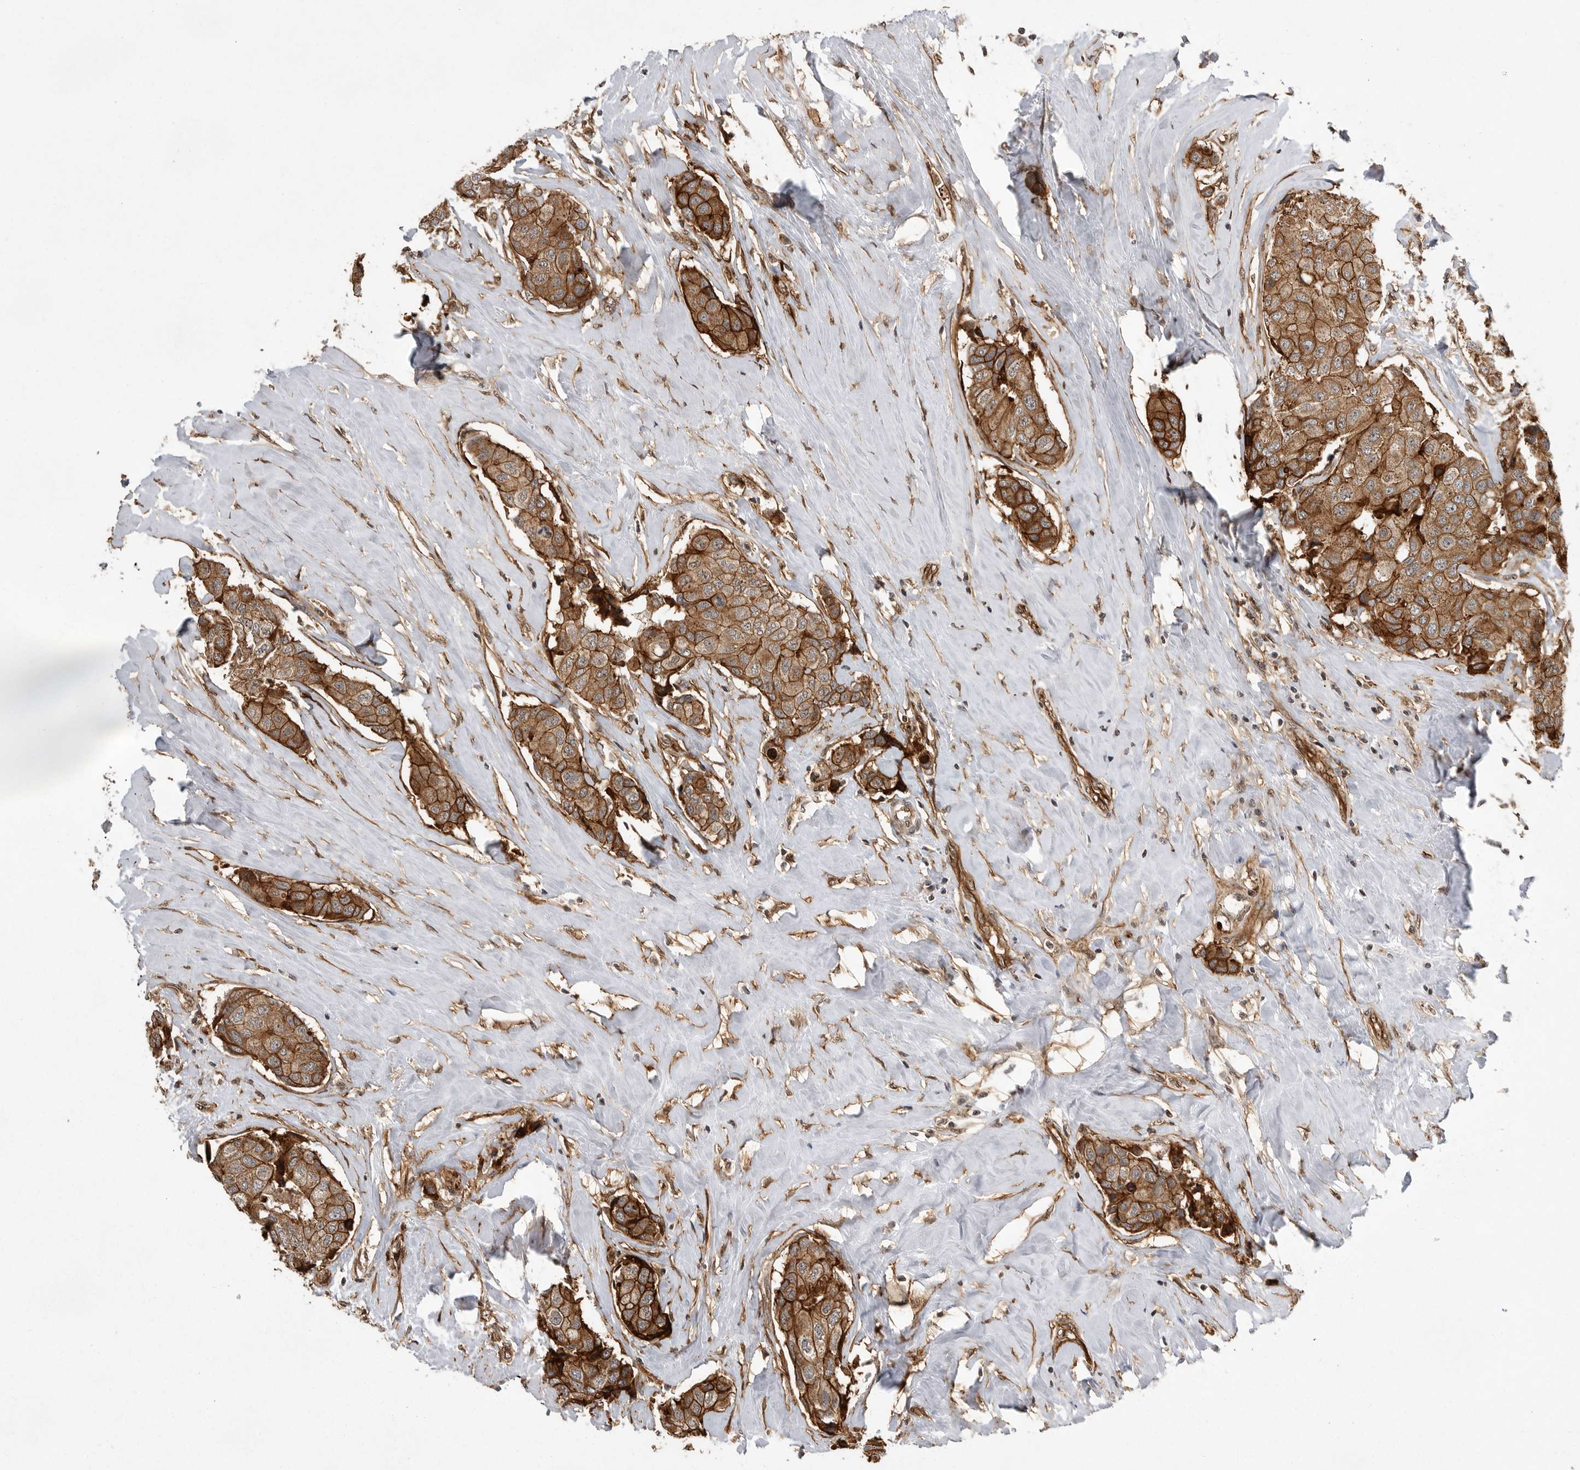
{"staining": {"intensity": "strong", "quantity": ">75%", "location": "cytoplasmic/membranous"}, "tissue": "breast cancer", "cell_type": "Tumor cells", "image_type": "cancer", "snomed": [{"axis": "morphology", "description": "Duct carcinoma"}, {"axis": "topography", "description": "Breast"}], "caption": "Protein staining reveals strong cytoplasmic/membranous expression in about >75% of tumor cells in invasive ductal carcinoma (breast). Ihc stains the protein of interest in brown and the nuclei are stained blue.", "gene": "NECTIN1", "patient": {"sex": "female", "age": 80}}